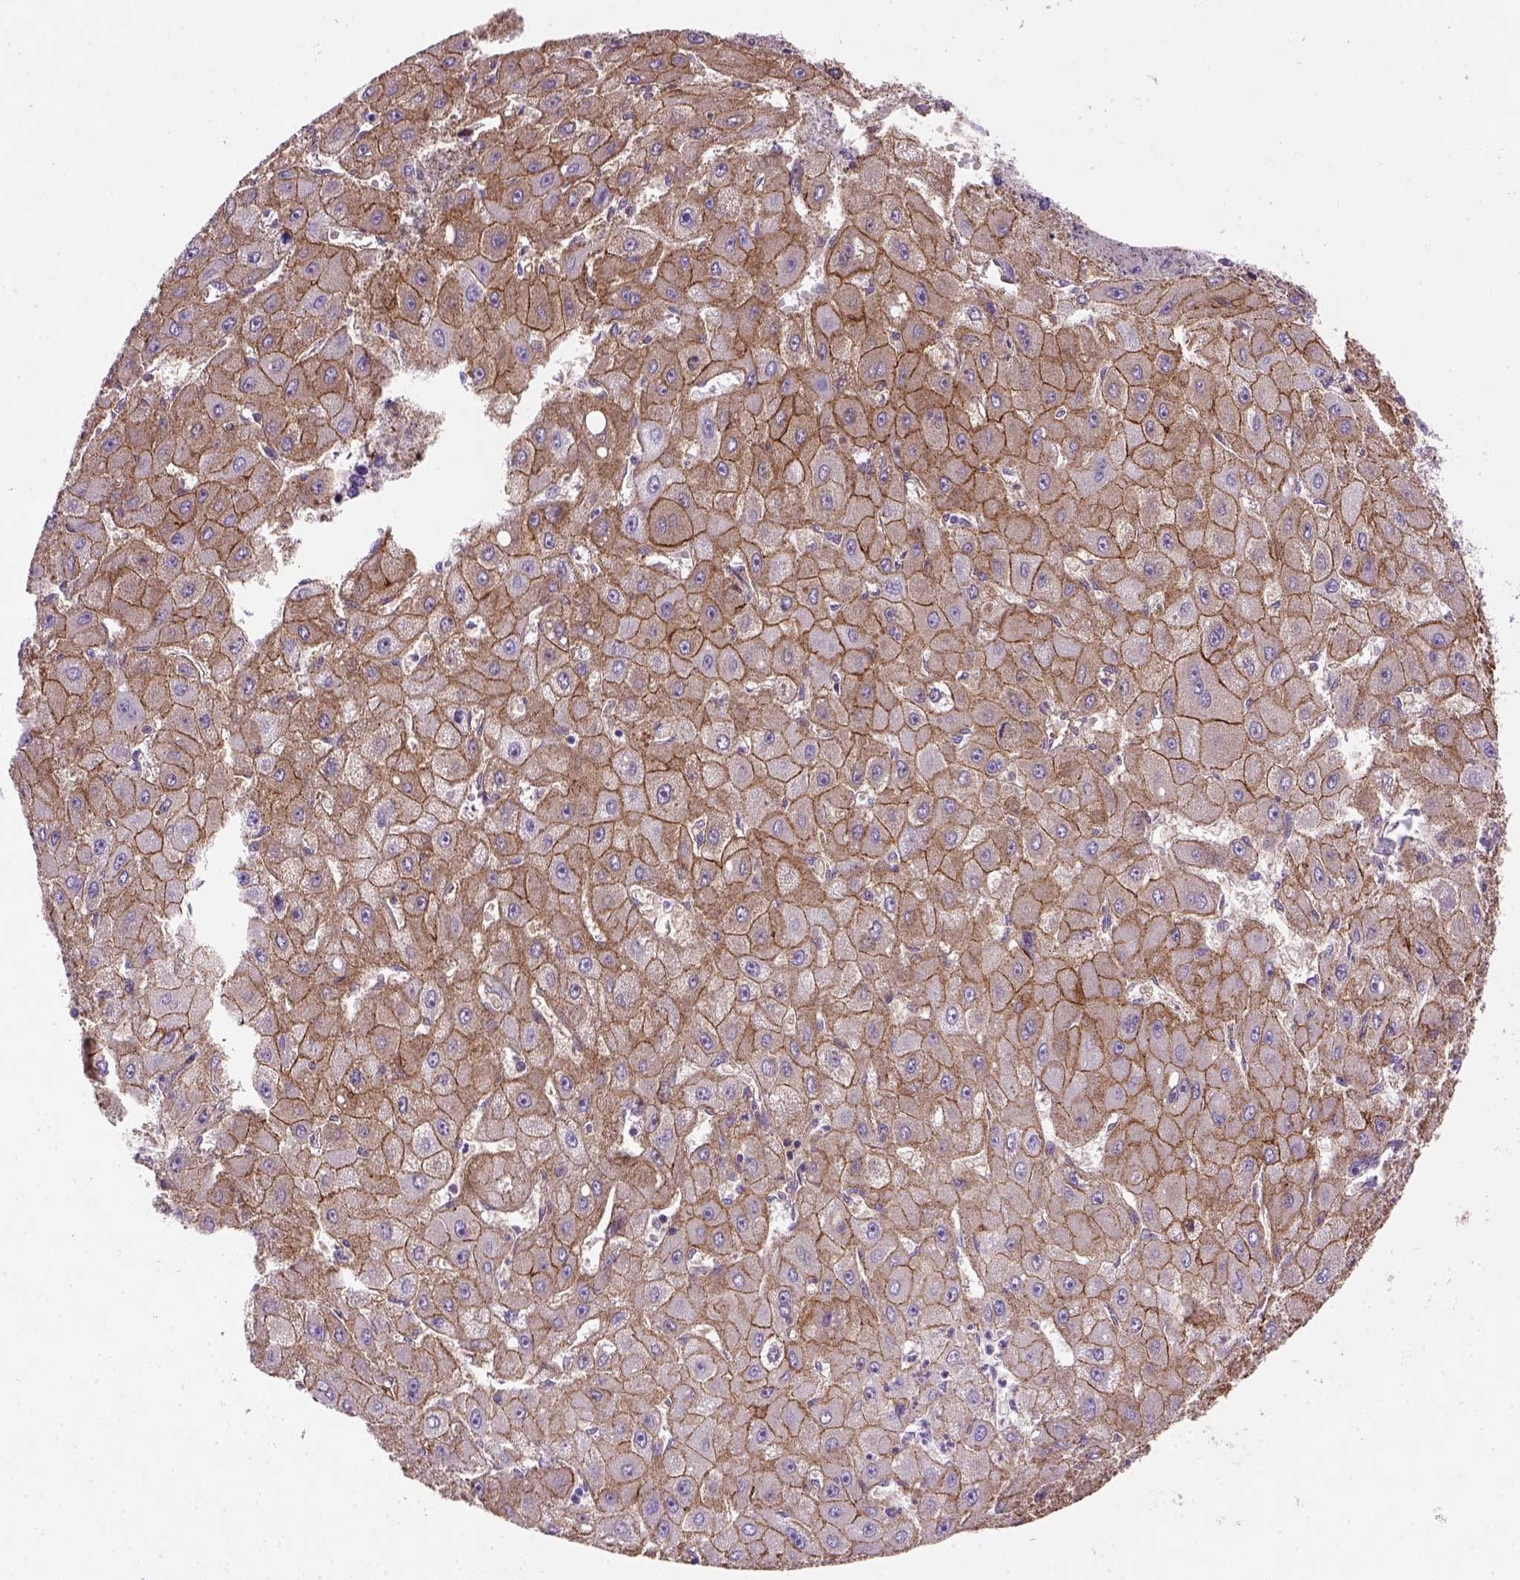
{"staining": {"intensity": "moderate", "quantity": ">75%", "location": "cytoplasmic/membranous"}, "tissue": "liver cancer", "cell_type": "Tumor cells", "image_type": "cancer", "snomed": [{"axis": "morphology", "description": "Carcinoma, Hepatocellular, NOS"}, {"axis": "topography", "description": "Liver"}], "caption": "Liver cancer (hepatocellular carcinoma) stained for a protein (brown) reveals moderate cytoplasmic/membranous positive staining in approximately >75% of tumor cells.", "gene": "CDH1", "patient": {"sex": "female", "age": 25}}